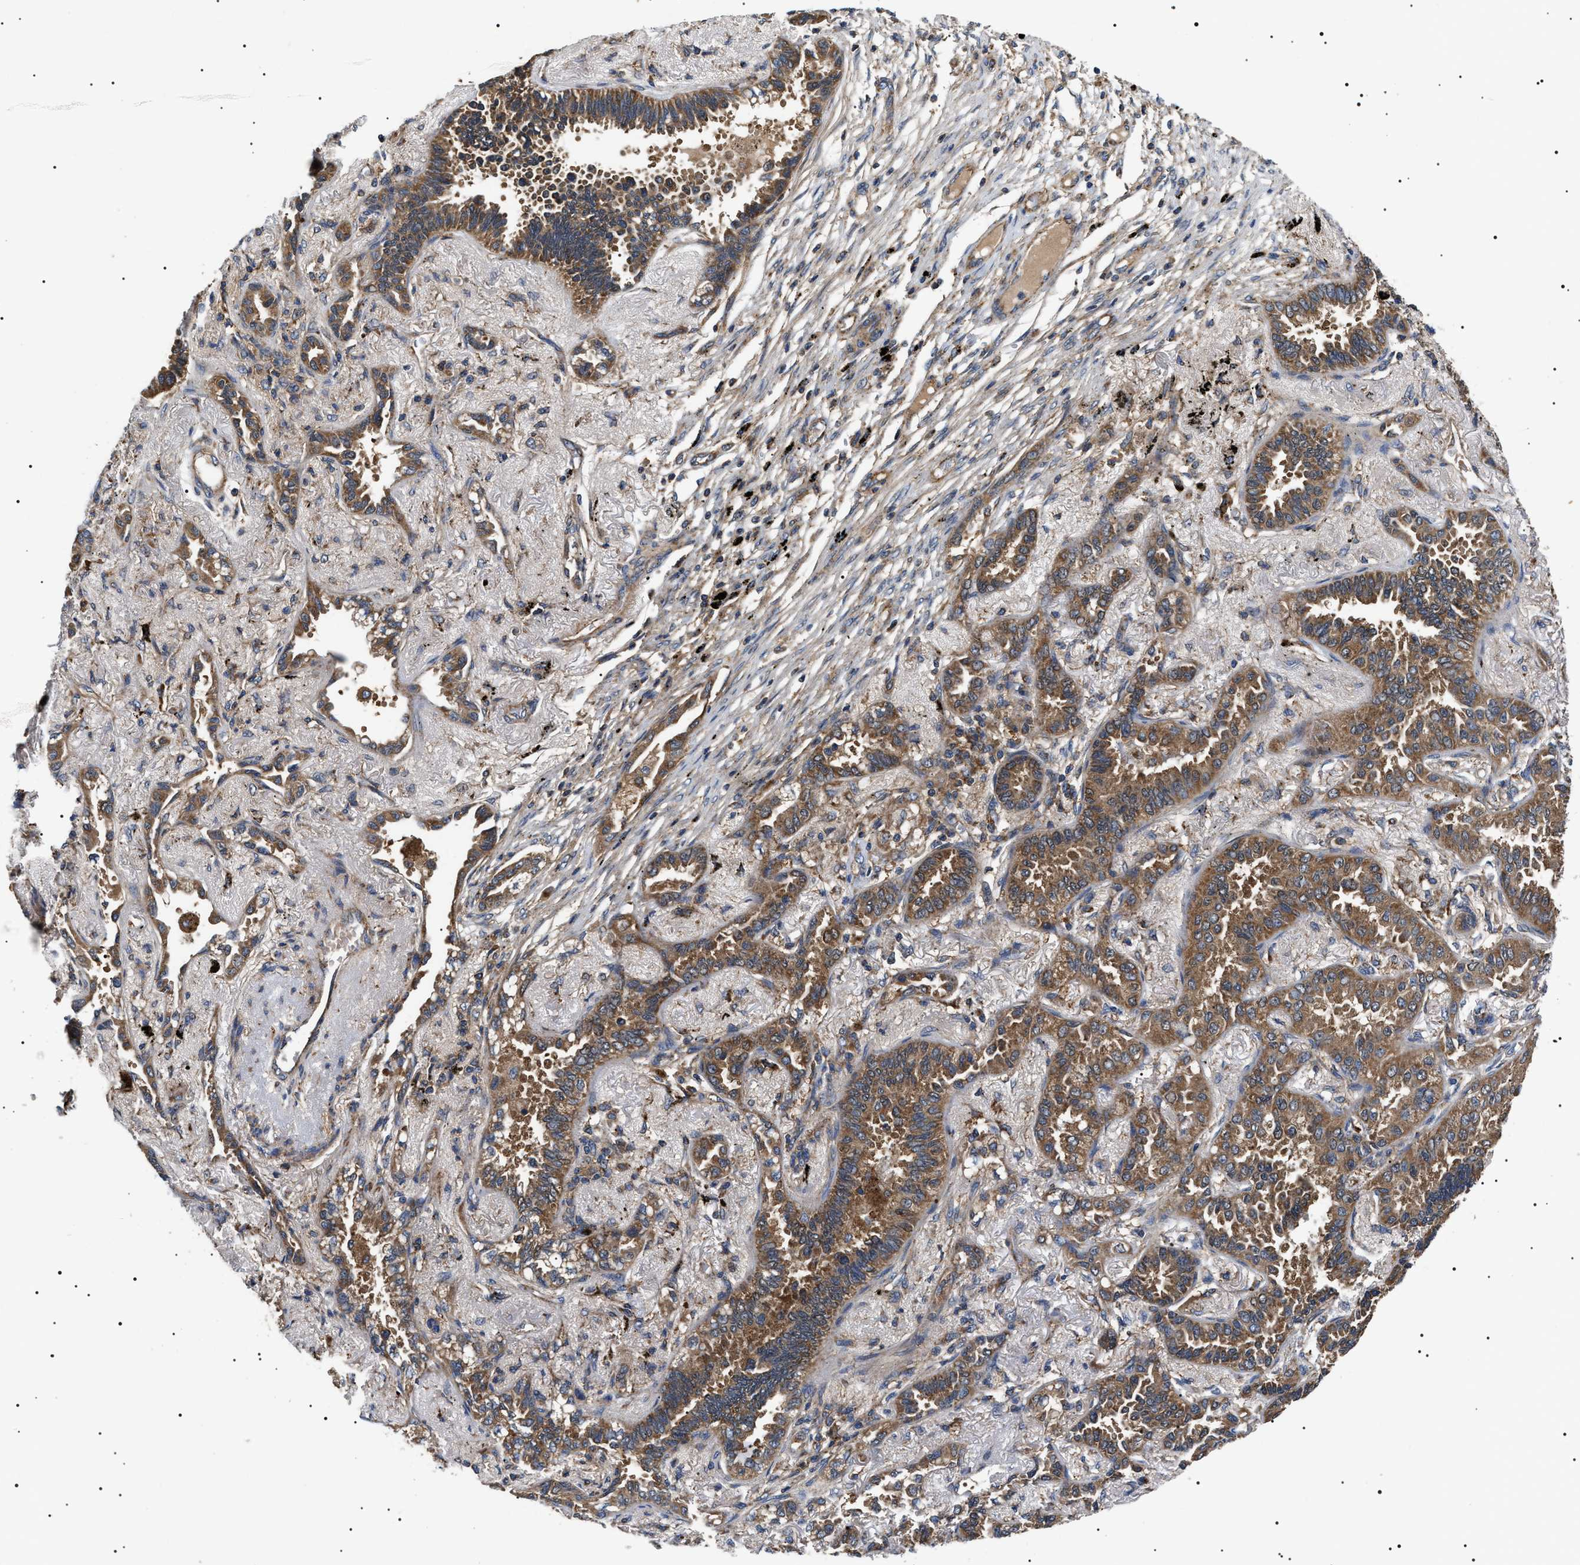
{"staining": {"intensity": "moderate", "quantity": ">75%", "location": "cytoplasmic/membranous"}, "tissue": "lung cancer", "cell_type": "Tumor cells", "image_type": "cancer", "snomed": [{"axis": "morphology", "description": "Adenocarcinoma, NOS"}, {"axis": "topography", "description": "Lung"}], "caption": "A medium amount of moderate cytoplasmic/membranous positivity is identified in approximately >75% of tumor cells in lung cancer (adenocarcinoma) tissue.", "gene": "OXSM", "patient": {"sex": "male", "age": 59}}